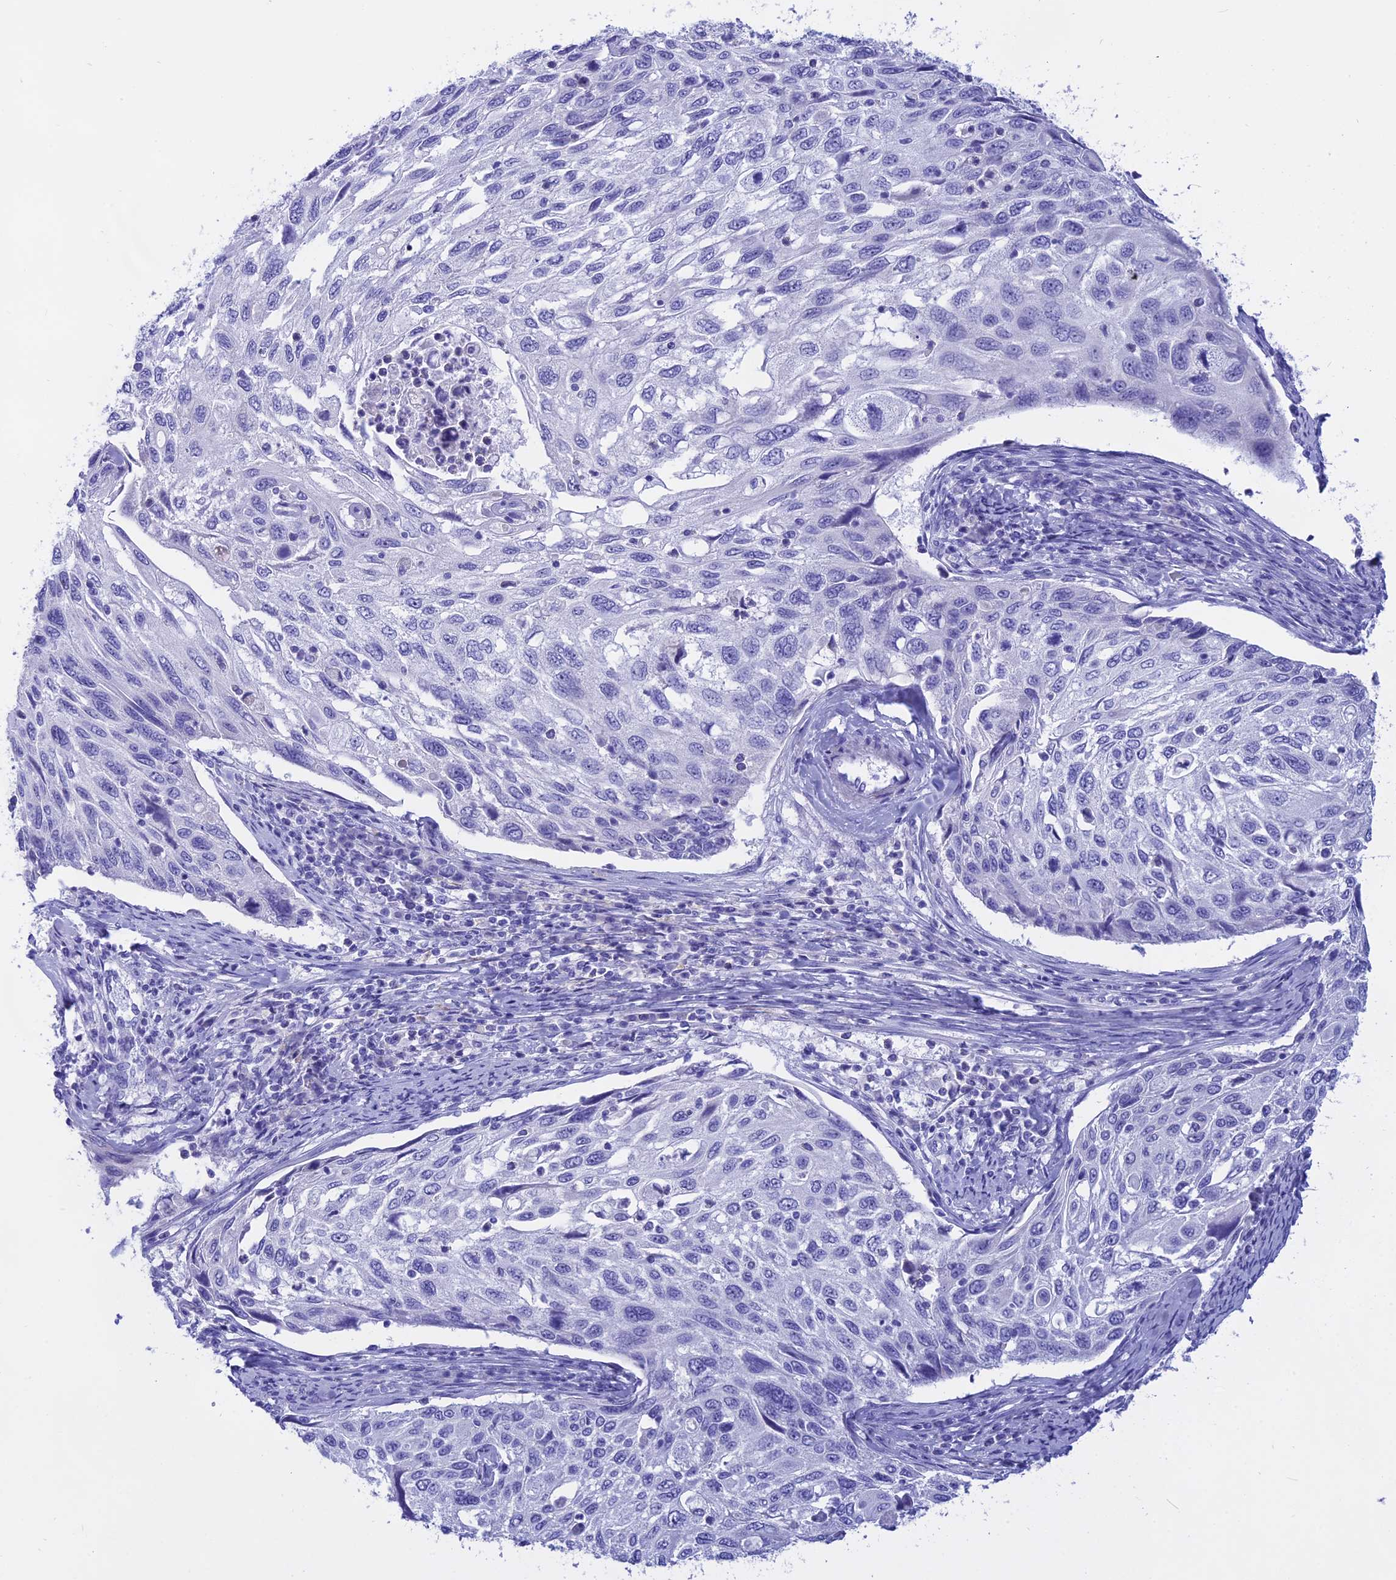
{"staining": {"intensity": "negative", "quantity": "none", "location": "none"}, "tissue": "cervical cancer", "cell_type": "Tumor cells", "image_type": "cancer", "snomed": [{"axis": "morphology", "description": "Squamous cell carcinoma, NOS"}, {"axis": "topography", "description": "Cervix"}], "caption": "IHC of cervical cancer reveals no expression in tumor cells. (Brightfield microscopy of DAB (3,3'-diaminobenzidine) IHC at high magnification).", "gene": "ISCA1", "patient": {"sex": "female", "age": 70}}